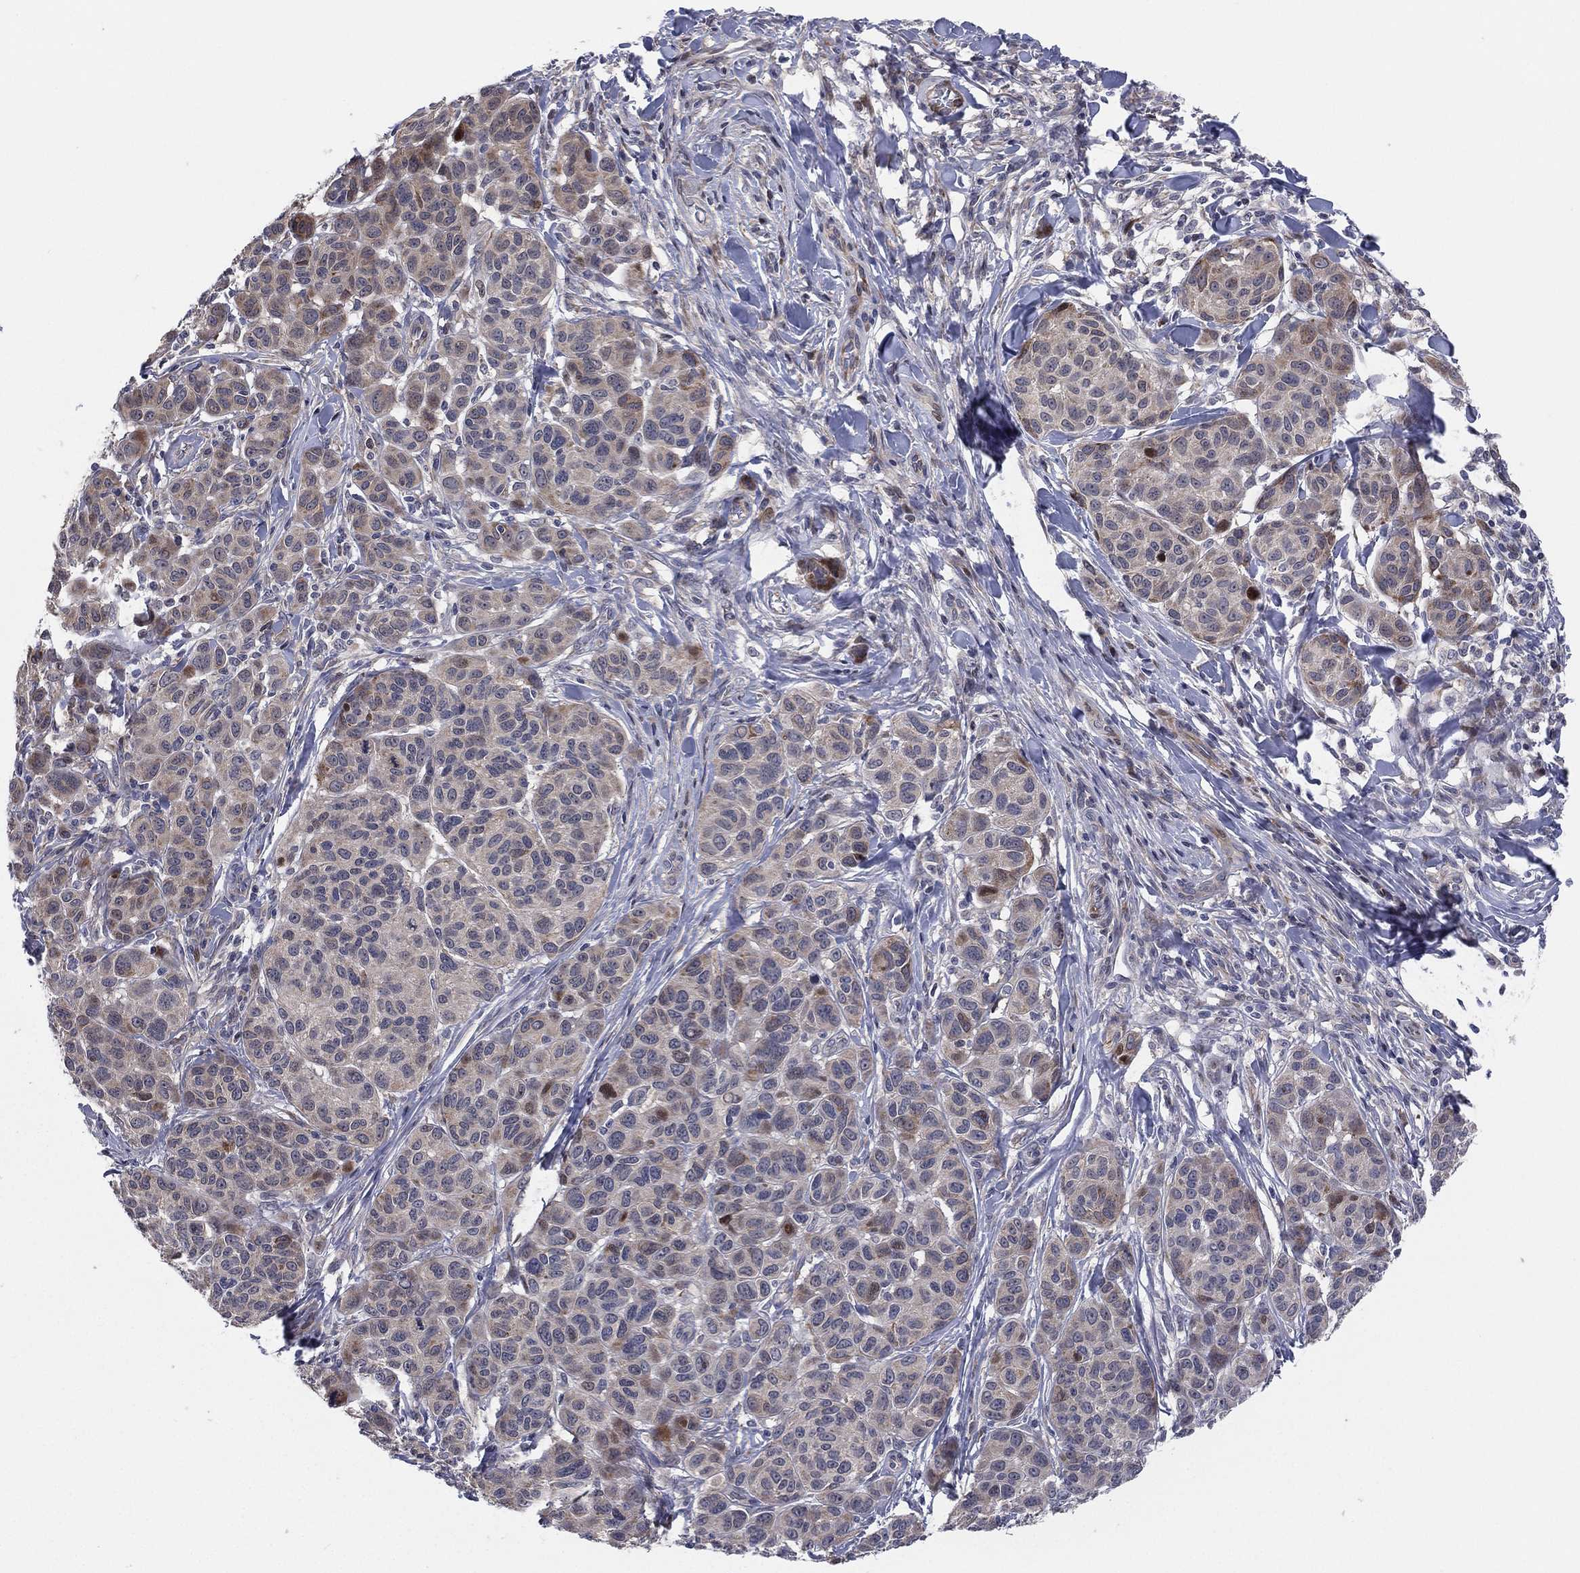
{"staining": {"intensity": "moderate", "quantity": "<25%", "location": "cytoplasmic/membranous"}, "tissue": "melanoma", "cell_type": "Tumor cells", "image_type": "cancer", "snomed": [{"axis": "morphology", "description": "Malignant melanoma, NOS"}, {"axis": "topography", "description": "Skin"}], "caption": "Melanoma stained with immunohistochemistry demonstrates moderate cytoplasmic/membranous positivity in approximately <25% of tumor cells.", "gene": "UTP14A", "patient": {"sex": "male", "age": 79}}